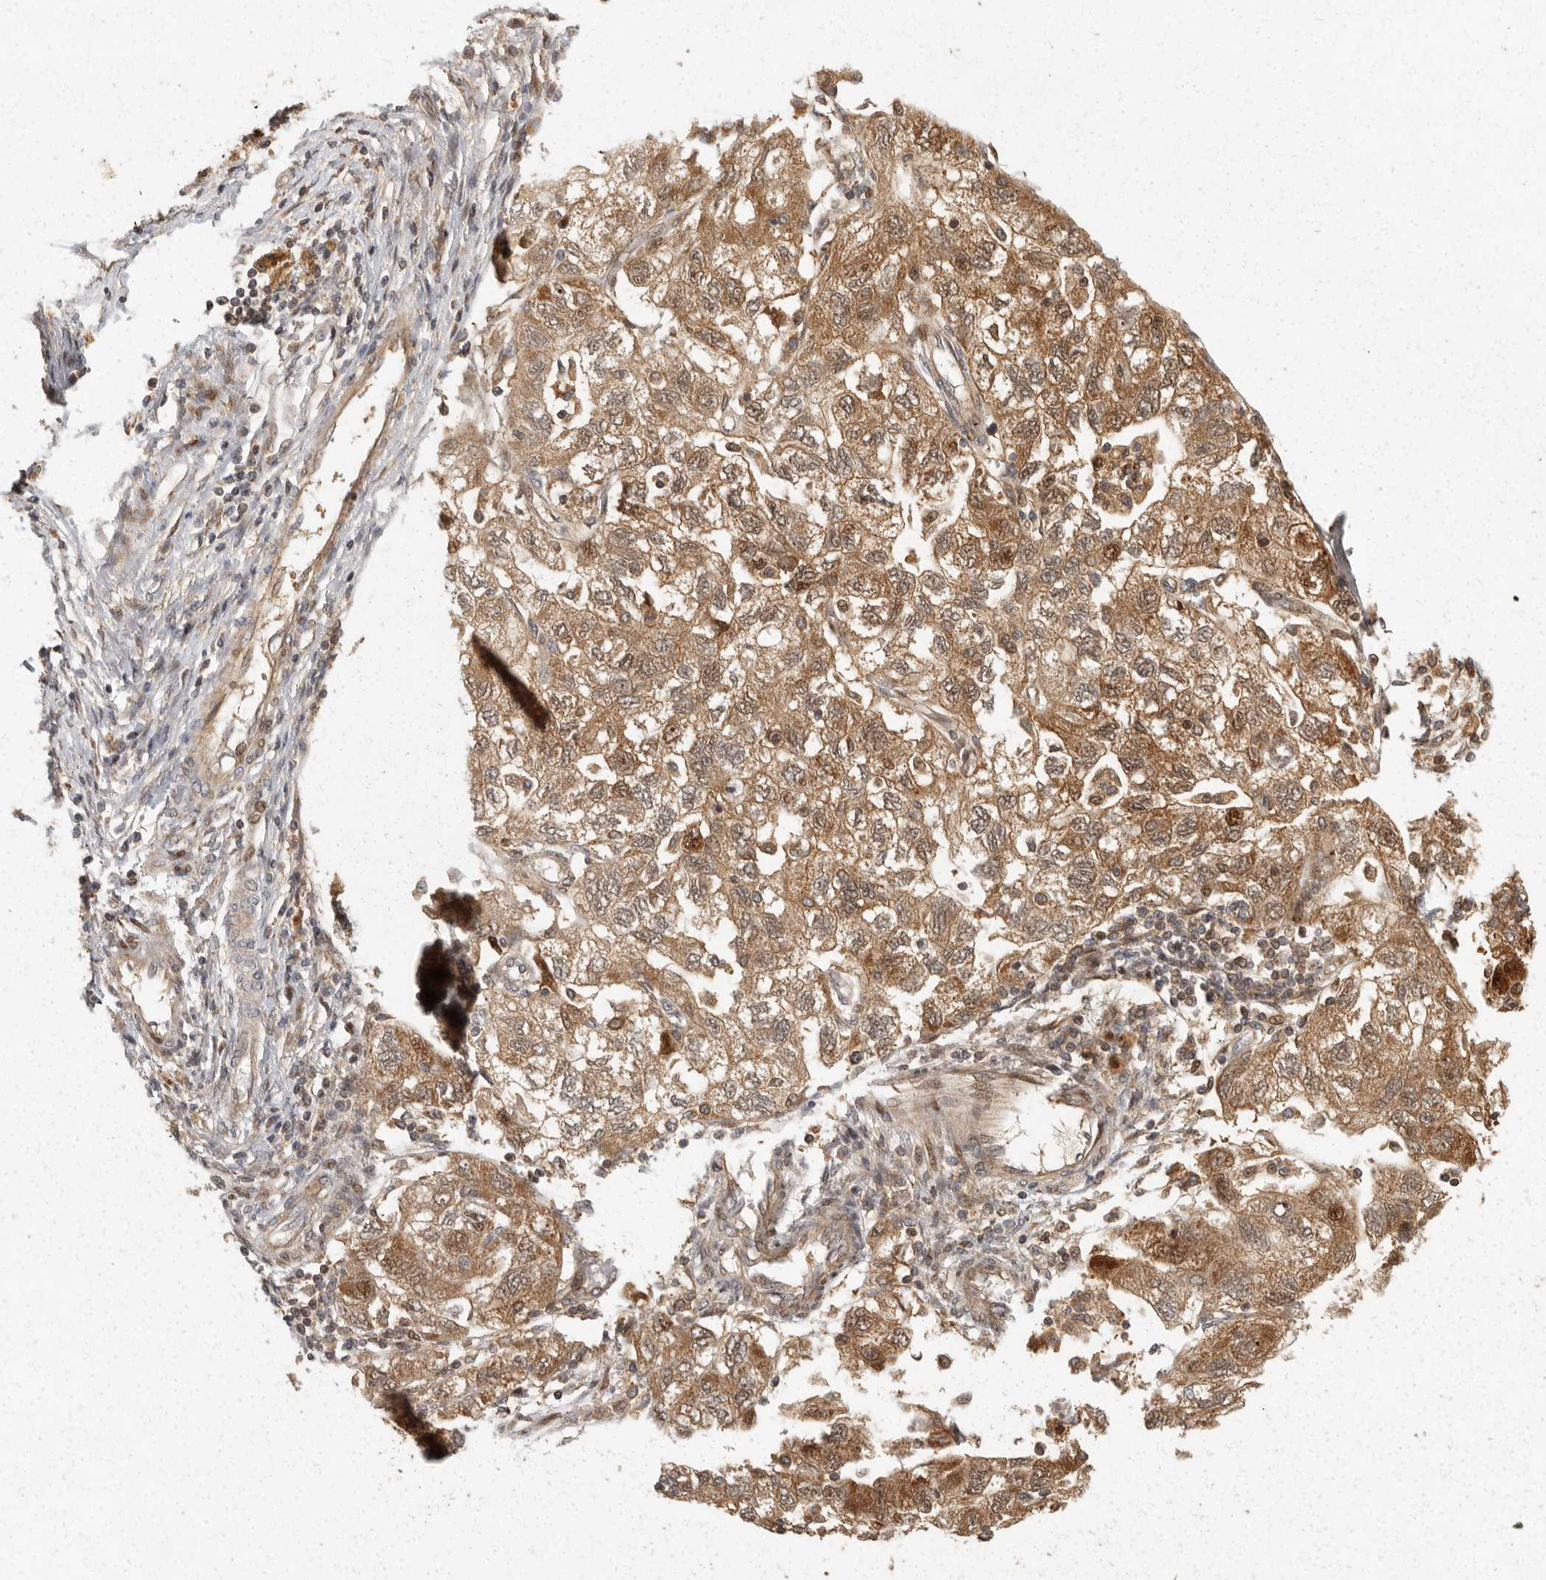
{"staining": {"intensity": "moderate", "quantity": ">75%", "location": "cytoplasmic/membranous,nuclear"}, "tissue": "ovarian cancer", "cell_type": "Tumor cells", "image_type": "cancer", "snomed": [{"axis": "morphology", "description": "Carcinoma, NOS"}, {"axis": "morphology", "description": "Cystadenocarcinoma, serous, NOS"}, {"axis": "topography", "description": "Ovary"}], "caption": "A brown stain shows moderate cytoplasmic/membranous and nuclear staining of a protein in human carcinoma (ovarian) tumor cells.", "gene": "SWT1", "patient": {"sex": "female", "age": 69}}